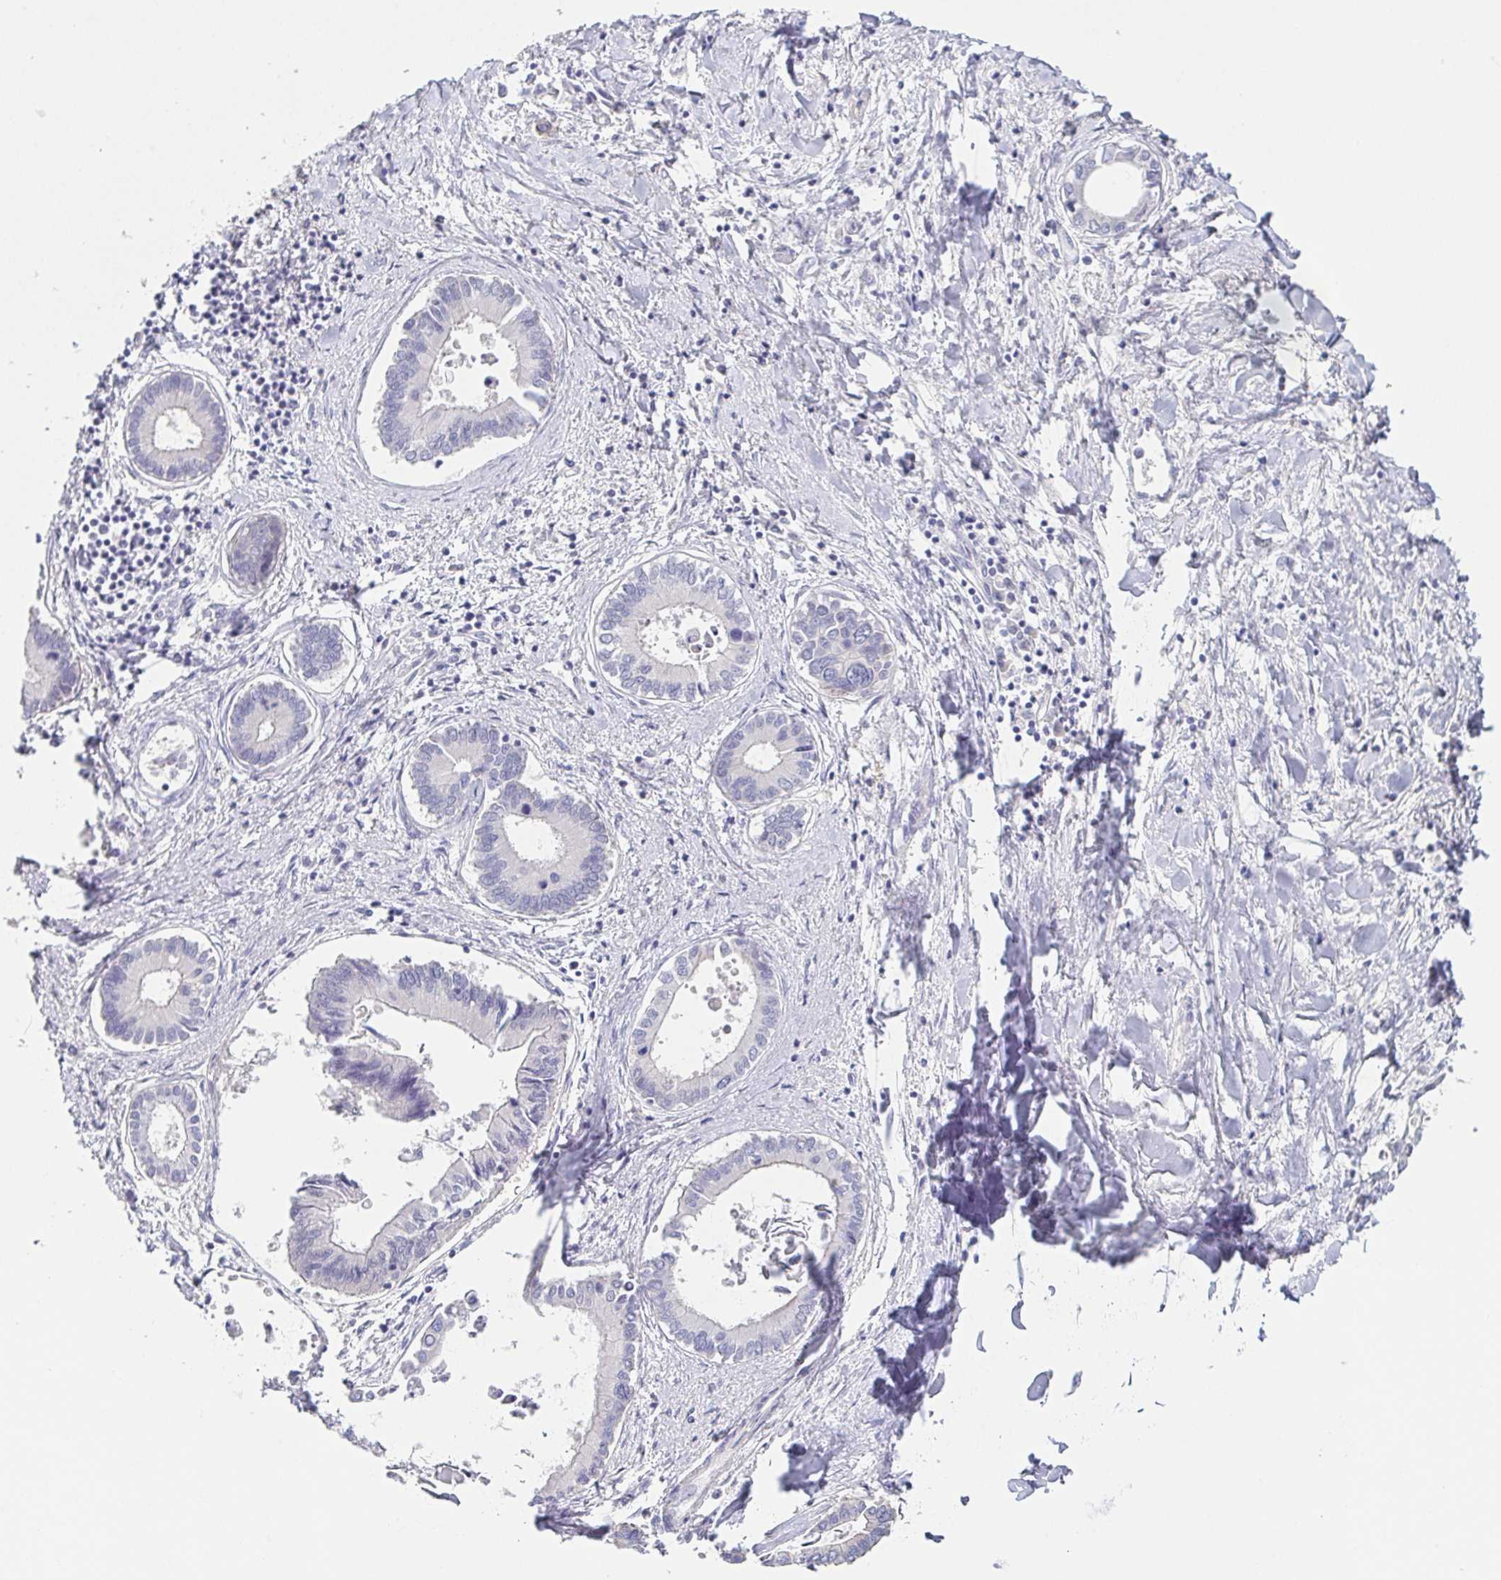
{"staining": {"intensity": "negative", "quantity": "none", "location": "none"}, "tissue": "liver cancer", "cell_type": "Tumor cells", "image_type": "cancer", "snomed": [{"axis": "morphology", "description": "Cholangiocarcinoma"}, {"axis": "topography", "description": "Liver"}], "caption": "Immunohistochemistry (IHC) histopathology image of neoplastic tissue: human liver cholangiocarcinoma stained with DAB (3,3'-diaminobenzidine) reveals no significant protein positivity in tumor cells.", "gene": "COL17A1", "patient": {"sex": "male", "age": 66}}